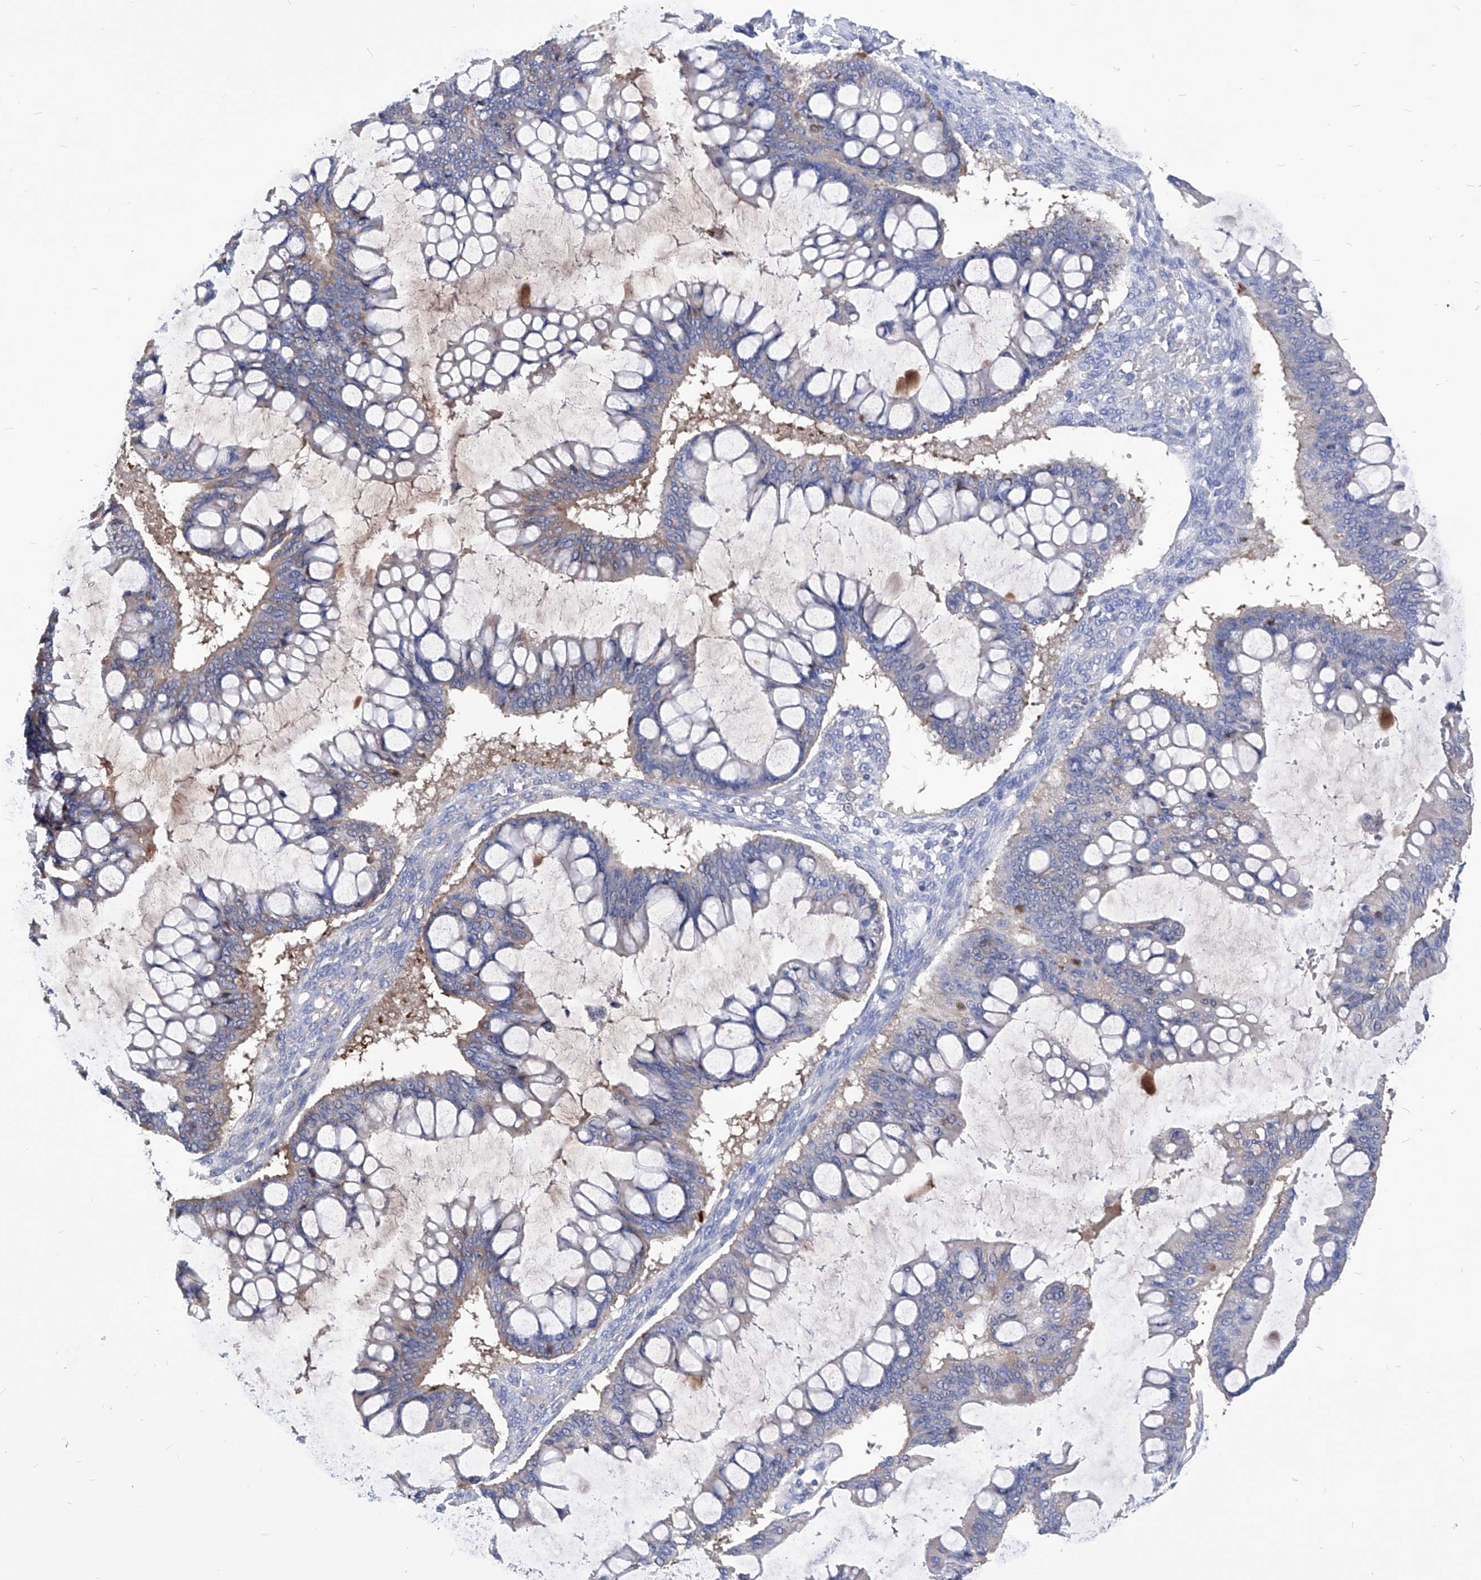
{"staining": {"intensity": "weak", "quantity": "<25%", "location": "cytoplasmic/membranous"}, "tissue": "ovarian cancer", "cell_type": "Tumor cells", "image_type": "cancer", "snomed": [{"axis": "morphology", "description": "Cystadenocarcinoma, mucinous, NOS"}, {"axis": "topography", "description": "Ovary"}], "caption": "The micrograph shows no staining of tumor cells in ovarian cancer.", "gene": "XPNPEP1", "patient": {"sex": "female", "age": 73}}